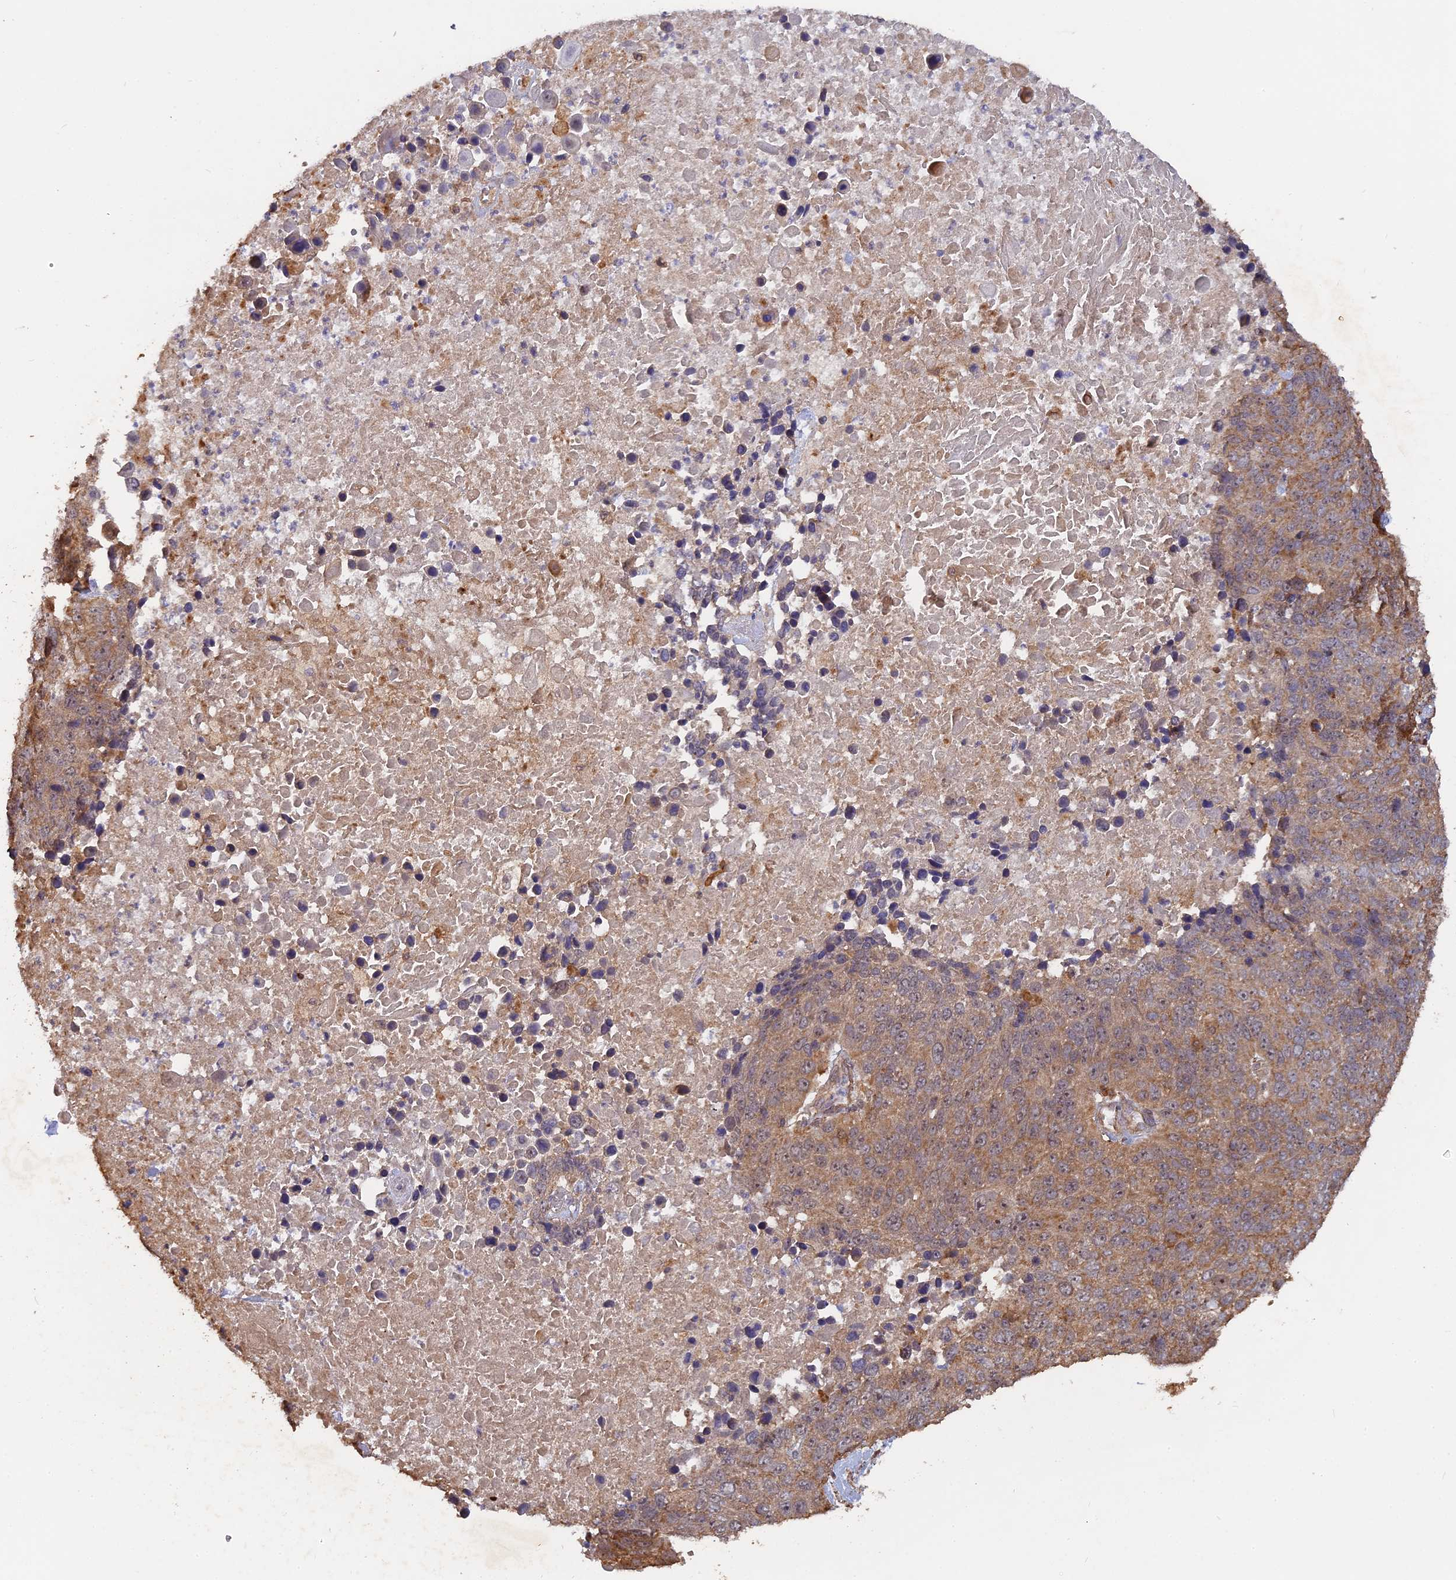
{"staining": {"intensity": "moderate", "quantity": "25%-75%", "location": "cytoplasmic/membranous"}, "tissue": "lung cancer", "cell_type": "Tumor cells", "image_type": "cancer", "snomed": [{"axis": "morphology", "description": "Normal tissue, NOS"}, {"axis": "morphology", "description": "Squamous cell carcinoma, NOS"}, {"axis": "topography", "description": "Lymph node"}, {"axis": "topography", "description": "Lung"}], "caption": "Lung cancer (squamous cell carcinoma) stained with a protein marker reveals moderate staining in tumor cells.", "gene": "SAC3D1", "patient": {"sex": "male", "age": 66}}